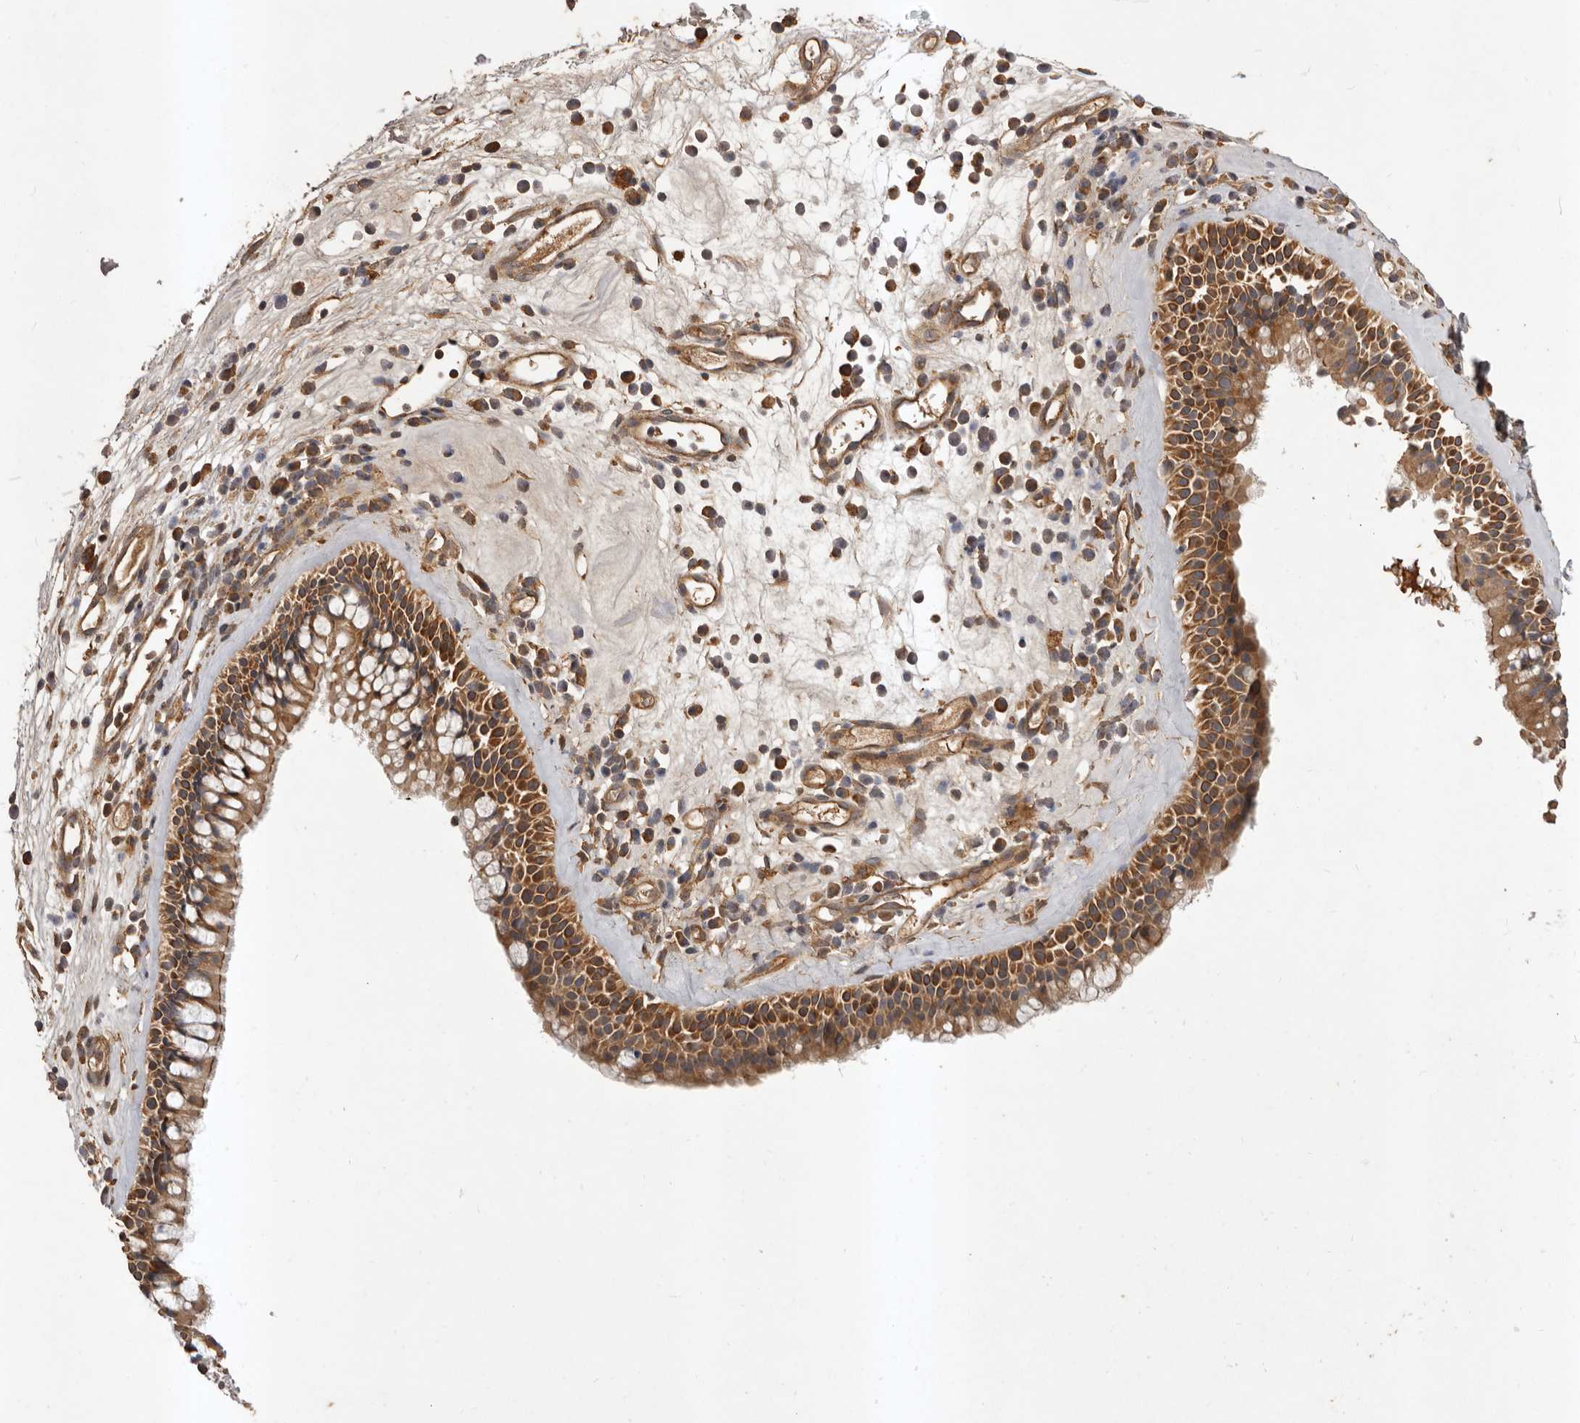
{"staining": {"intensity": "strong", "quantity": ">75%", "location": "cytoplasmic/membranous"}, "tissue": "nasopharynx", "cell_type": "Respiratory epithelial cells", "image_type": "normal", "snomed": [{"axis": "morphology", "description": "Normal tissue, NOS"}, {"axis": "morphology", "description": "Inflammation, NOS"}, {"axis": "morphology", "description": "Malignant melanoma, Metastatic site"}, {"axis": "topography", "description": "Nasopharynx"}], "caption": "Immunohistochemistry (DAB) staining of normal human nasopharynx exhibits strong cytoplasmic/membranous protein expression in approximately >75% of respiratory epithelial cells. (Brightfield microscopy of DAB IHC at high magnification).", "gene": "SLC22A3", "patient": {"sex": "male", "age": 70}}